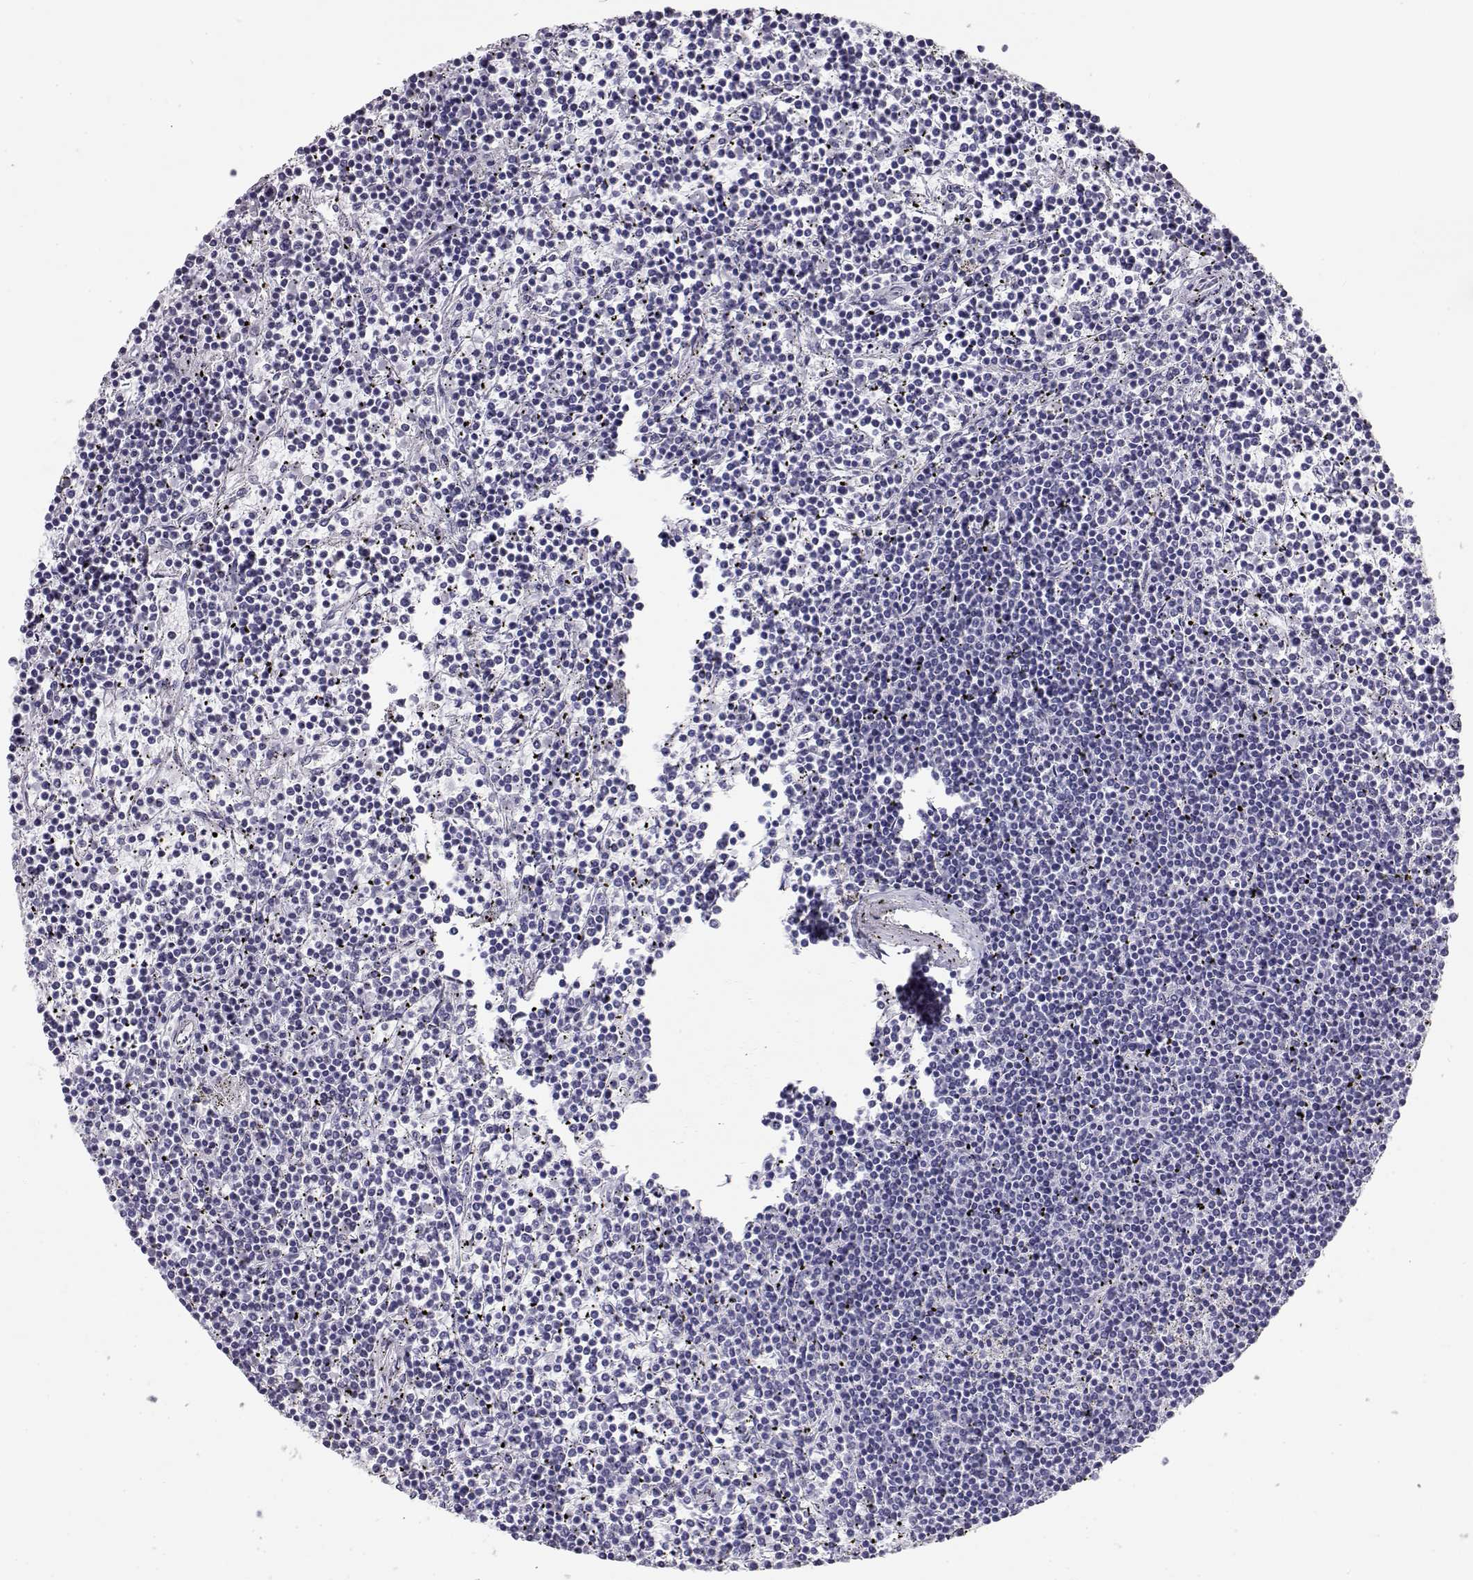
{"staining": {"intensity": "negative", "quantity": "none", "location": "none"}, "tissue": "lymphoma", "cell_type": "Tumor cells", "image_type": "cancer", "snomed": [{"axis": "morphology", "description": "Malignant lymphoma, non-Hodgkin's type, Low grade"}, {"axis": "topography", "description": "Spleen"}], "caption": "Histopathology image shows no significant protein staining in tumor cells of lymphoma.", "gene": "RD3", "patient": {"sex": "female", "age": 19}}